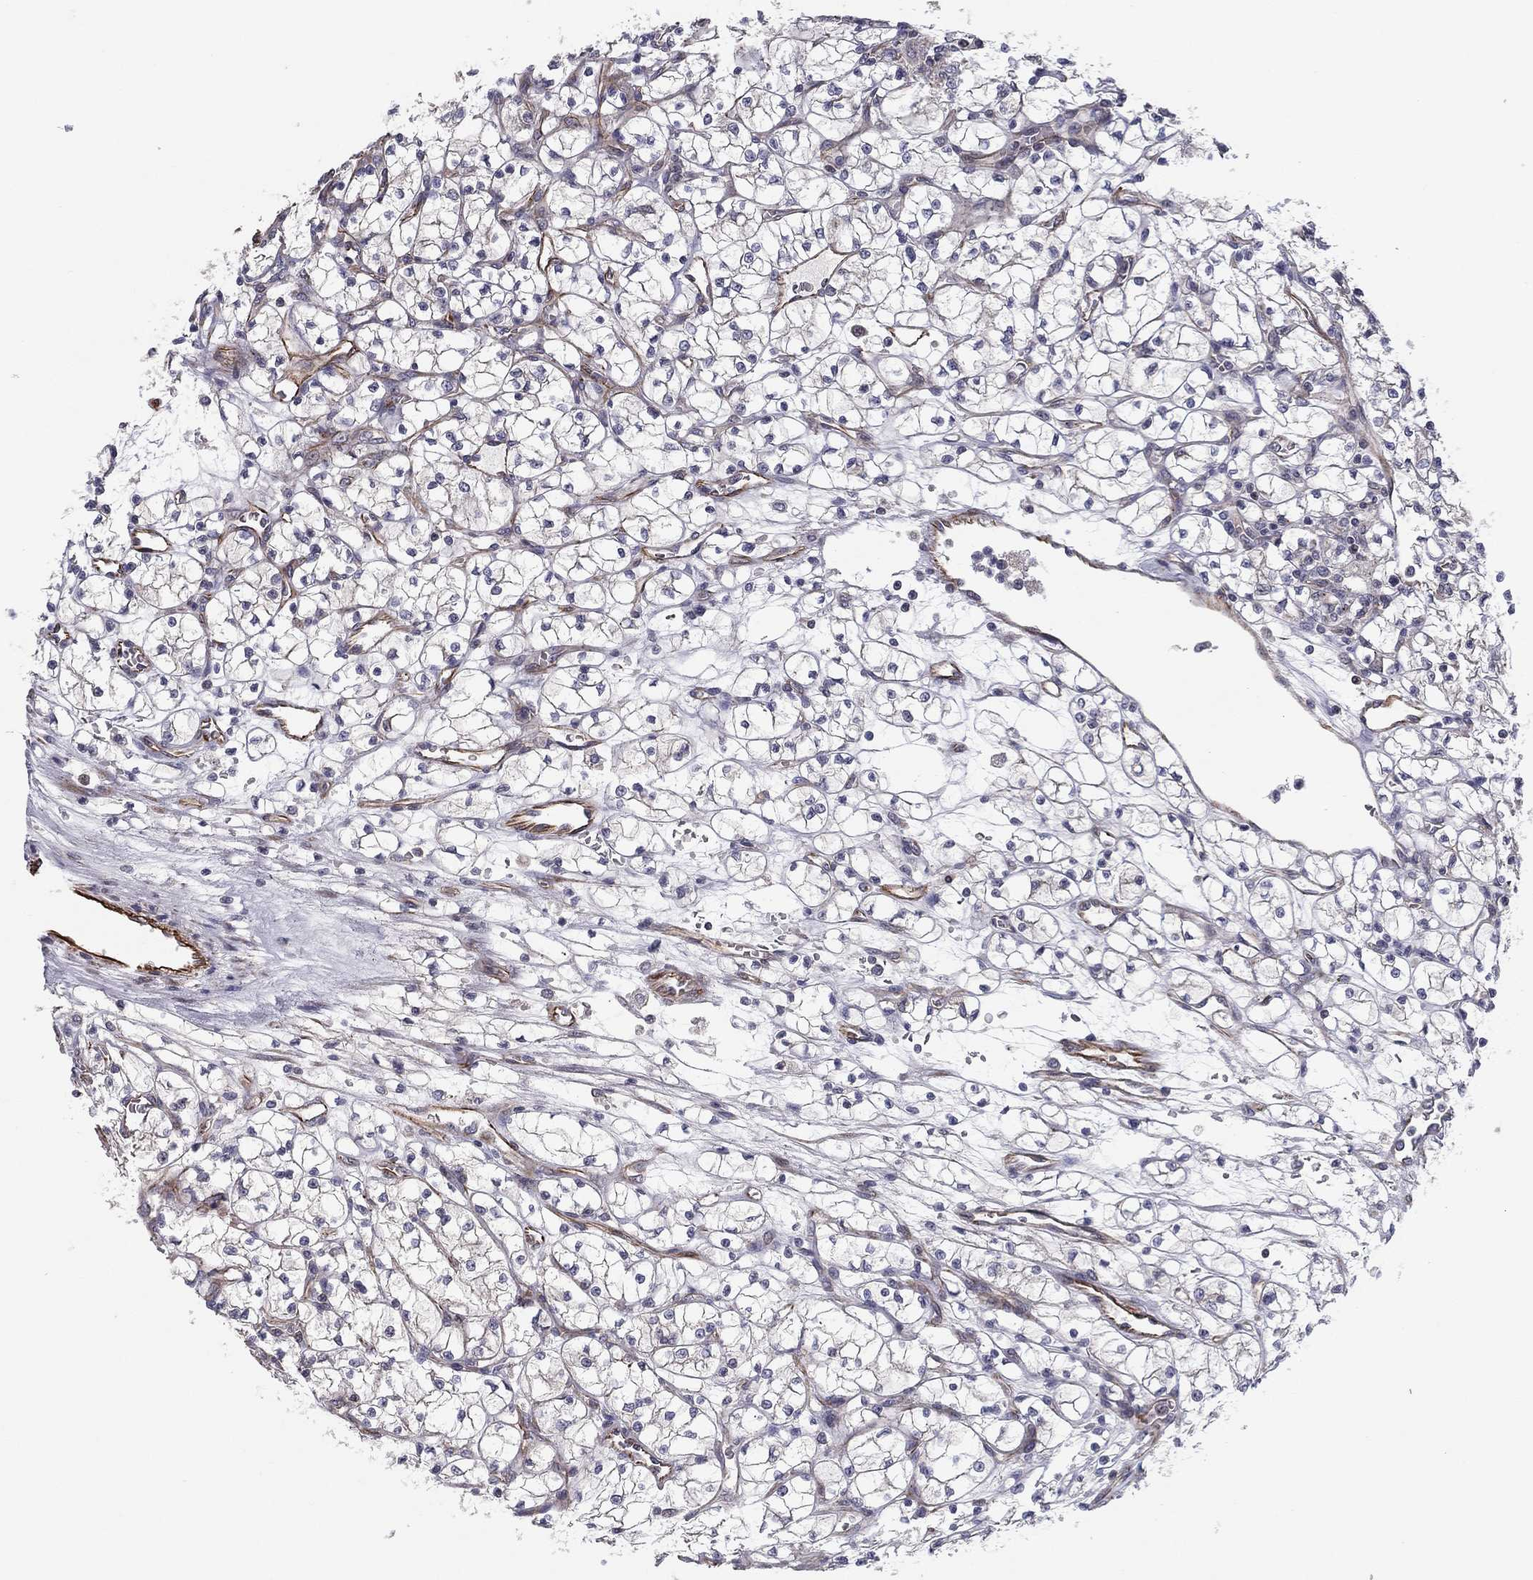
{"staining": {"intensity": "negative", "quantity": "none", "location": "none"}, "tissue": "renal cancer", "cell_type": "Tumor cells", "image_type": "cancer", "snomed": [{"axis": "morphology", "description": "Adenocarcinoma, NOS"}, {"axis": "topography", "description": "Kidney"}], "caption": "A photomicrograph of human renal cancer (adenocarcinoma) is negative for staining in tumor cells.", "gene": "CLSTN1", "patient": {"sex": "female", "age": 64}}